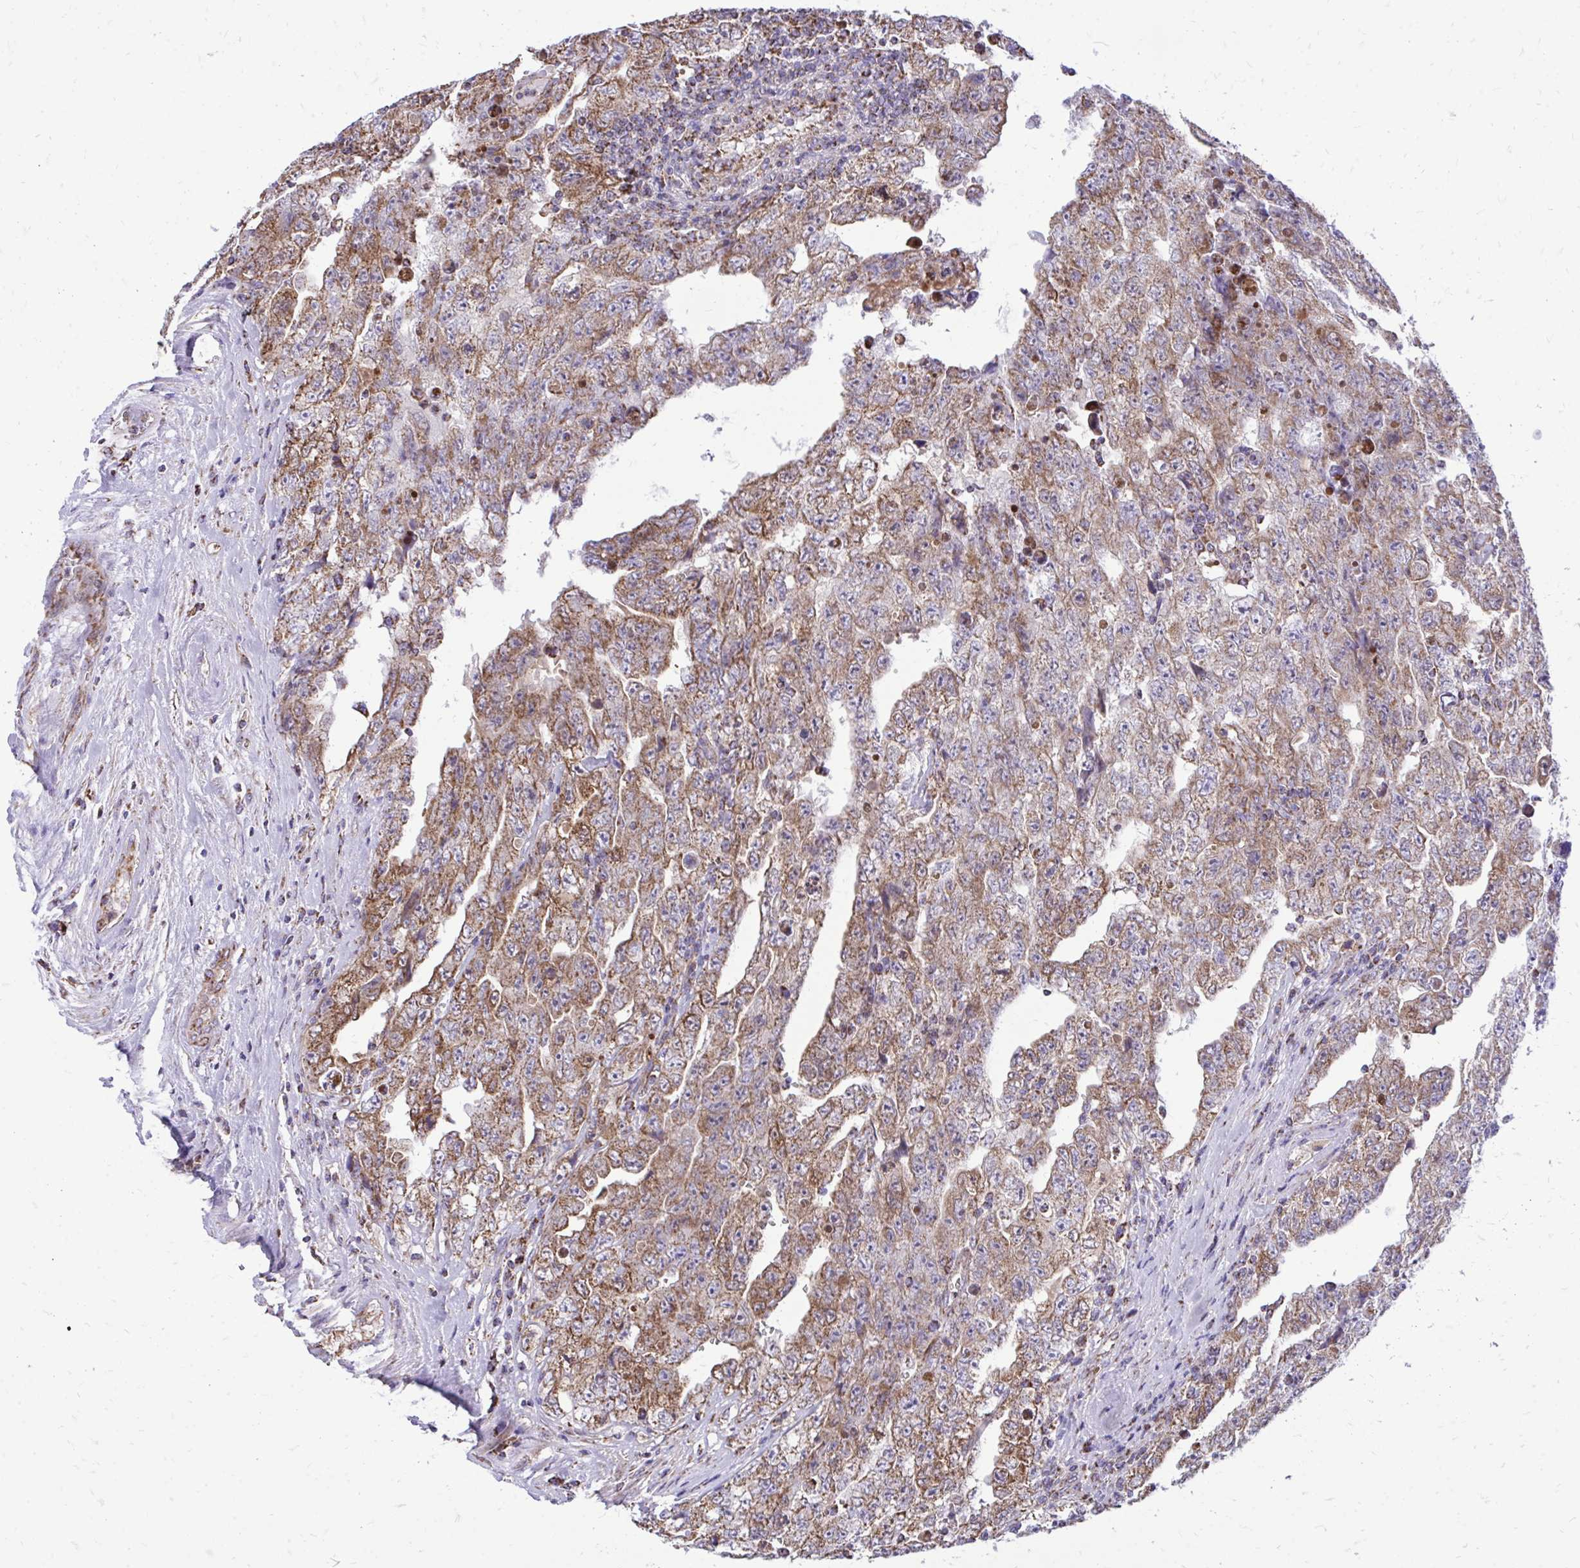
{"staining": {"intensity": "moderate", "quantity": ">75%", "location": "cytoplasmic/membranous"}, "tissue": "testis cancer", "cell_type": "Tumor cells", "image_type": "cancer", "snomed": [{"axis": "morphology", "description": "Carcinoma, Embryonal, NOS"}, {"axis": "topography", "description": "Testis"}], "caption": "There is medium levels of moderate cytoplasmic/membranous expression in tumor cells of testis cancer, as demonstrated by immunohistochemical staining (brown color).", "gene": "UBE2C", "patient": {"sex": "male", "age": 28}}